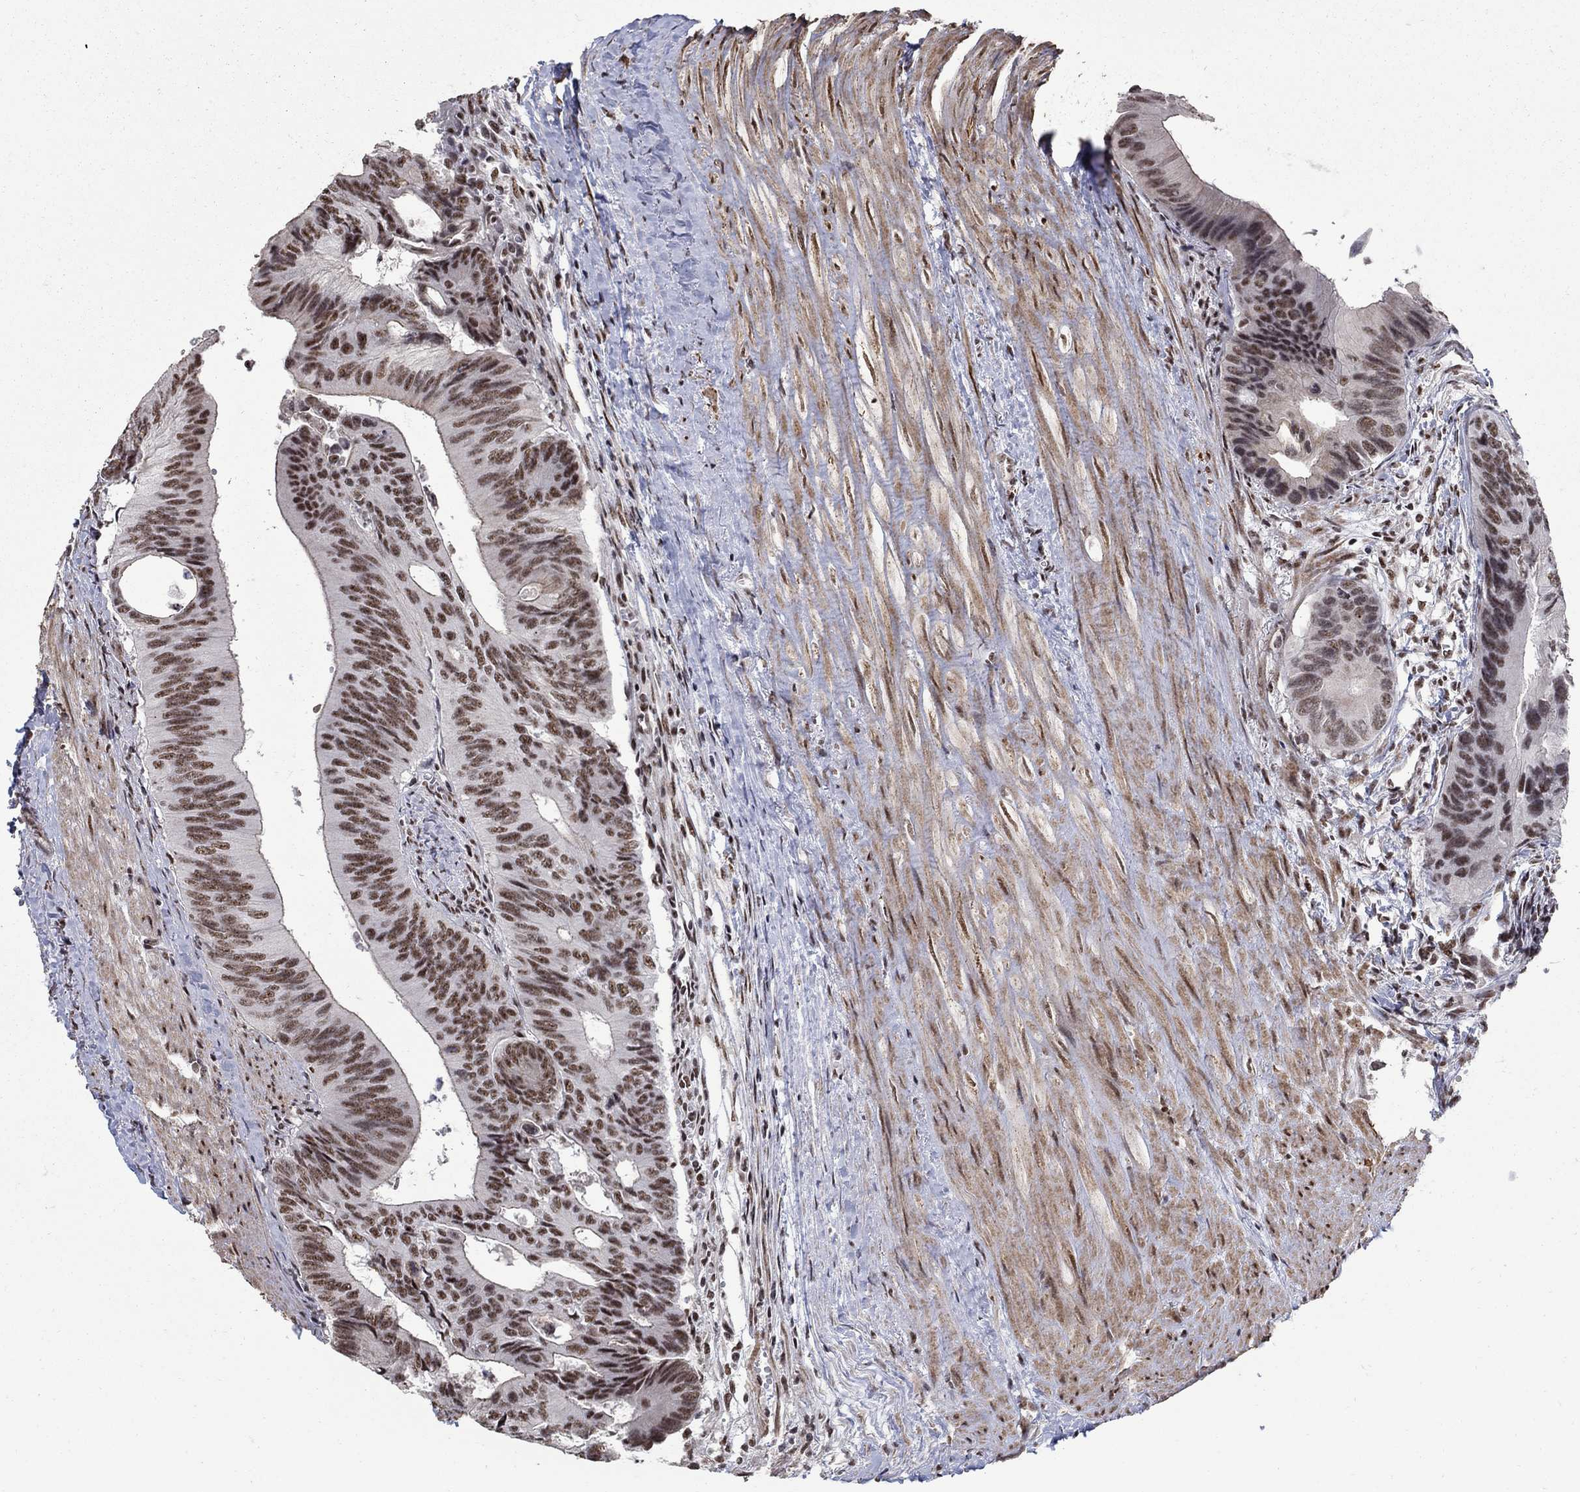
{"staining": {"intensity": "moderate", "quantity": ">75%", "location": "nuclear"}, "tissue": "colorectal cancer", "cell_type": "Tumor cells", "image_type": "cancer", "snomed": [{"axis": "morphology", "description": "Normal tissue, NOS"}, {"axis": "morphology", "description": "Adenocarcinoma, NOS"}, {"axis": "topography", "description": "Colon"}], "caption": "Tumor cells exhibit medium levels of moderate nuclear staining in approximately >75% of cells in human colorectal adenocarcinoma.", "gene": "PNISR", "patient": {"sex": "male", "age": 65}}